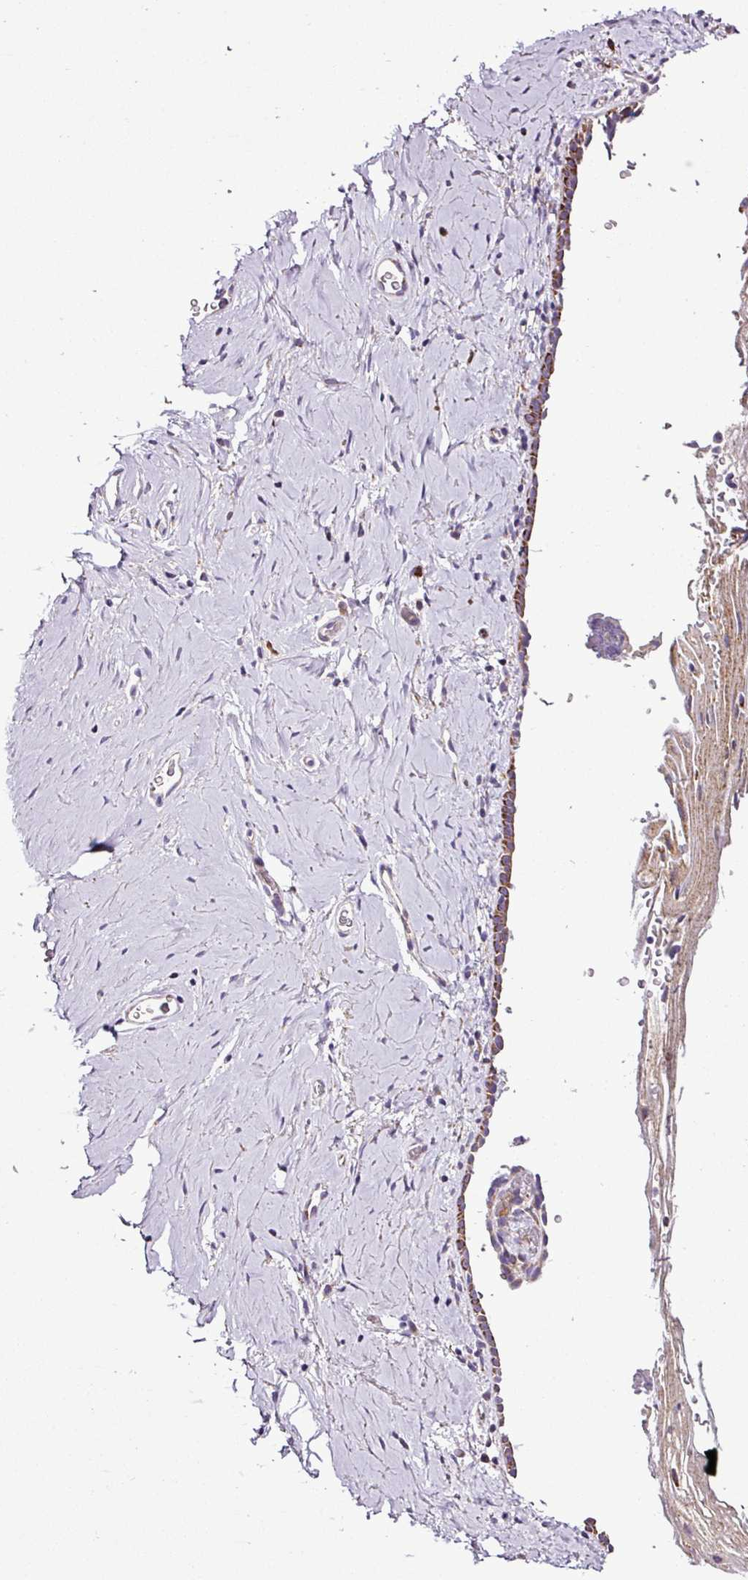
{"staining": {"intensity": "moderate", "quantity": "25%-75%", "location": "cytoplasmic/membranous"}, "tissue": "vagina", "cell_type": "Squamous epithelial cells", "image_type": "normal", "snomed": [{"axis": "morphology", "description": "Normal tissue, NOS"}, {"axis": "morphology", "description": "Adenocarcinoma, NOS"}, {"axis": "topography", "description": "Rectum"}, {"axis": "topography", "description": "Vagina"}, {"axis": "topography", "description": "Peripheral nerve tissue"}], "caption": "This micrograph exhibits benign vagina stained with IHC to label a protein in brown. The cytoplasmic/membranous of squamous epithelial cells show moderate positivity for the protein. Nuclei are counter-stained blue.", "gene": "DPAGT1", "patient": {"sex": "female", "age": 71}}